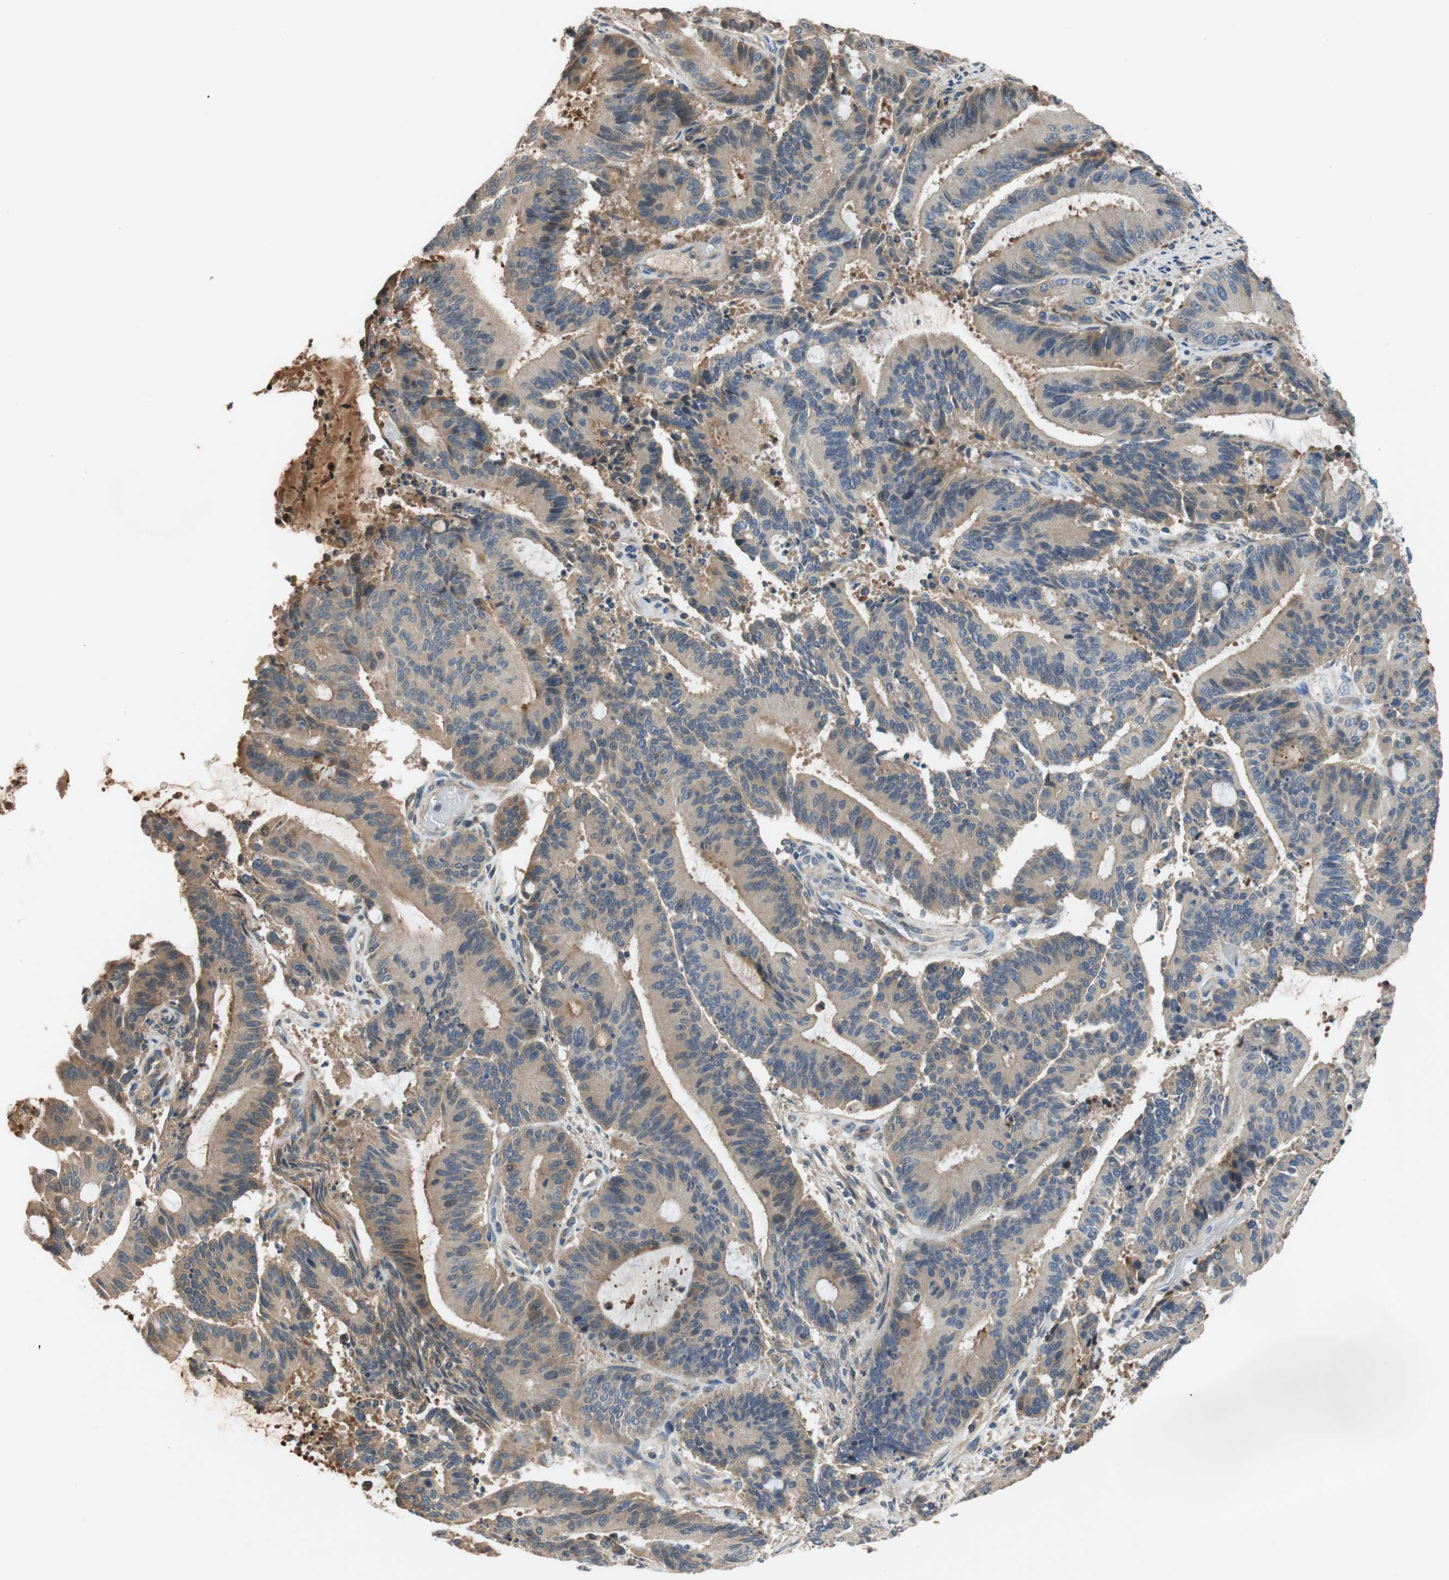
{"staining": {"intensity": "weak", "quantity": ">75%", "location": "cytoplasmic/membranous"}, "tissue": "liver cancer", "cell_type": "Tumor cells", "image_type": "cancer", "snomed": [{"axis": "morphology", "description": "Cholangiocarcinoma"}, {"axis": "topography", "description": "Liver"}], "caption": "Immunohistochemistry image of neoplastic tissue: liver cancer (cholangiocarcinoma) stained using immunohistochemistry (IHC) displays low levels of weak protein expression localized specifically in the cytoplasmic/membranous of tumor cells, appearing as a cytoplasmic/membranous brown color.", "gene": "C4A", "patient": {"sex": "female", "age": 73}}